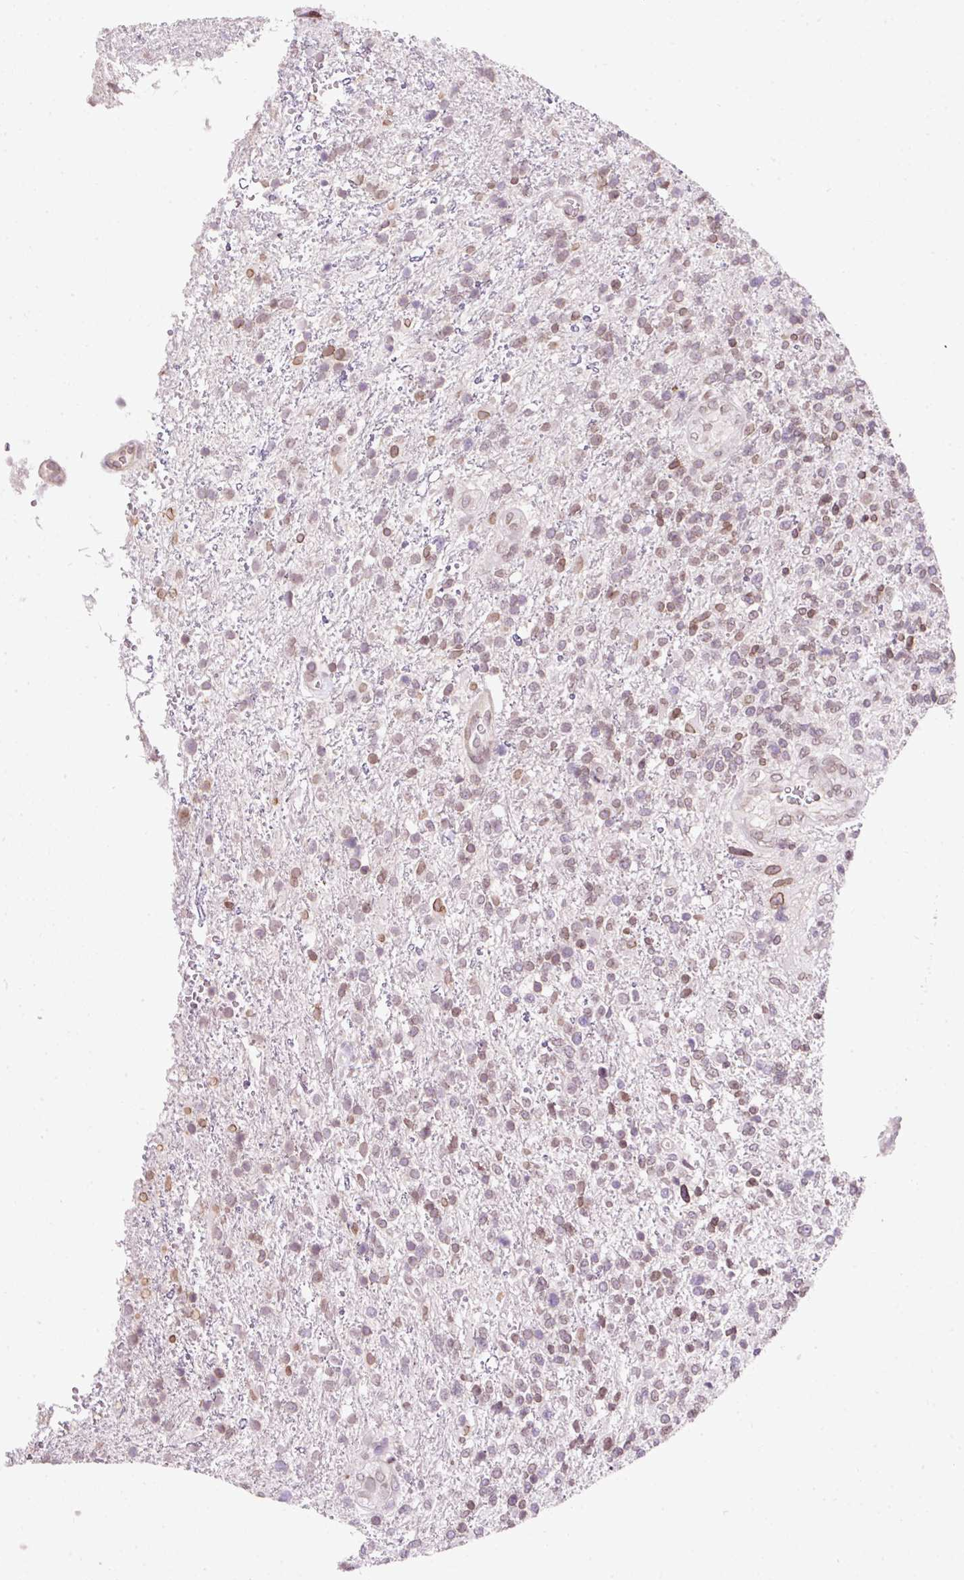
{"staining": {"intensity": "weak", "quantity": "25%-75%", "location": "cytoplasmic/membranous,nuclear"}, "tissue": "glioma", "cell_type": "Tumor cells", "image_type": "cancer", "snomed": [{"axis": "morphology", "description": "Glioma, malignant, High grade"}, {"axis": "topography", "description": "Brain"}], "caption": "IHC micrograph of human high-grade glioma (malignant) stained for a protein (brown), which demonstrates low levels of weak cytoplasmic/membranous and nuclear staining in approximately 25%-75% of tumor cells.", "gene": "ZNF610", "patient": {"sex": "male", "age": 56}}